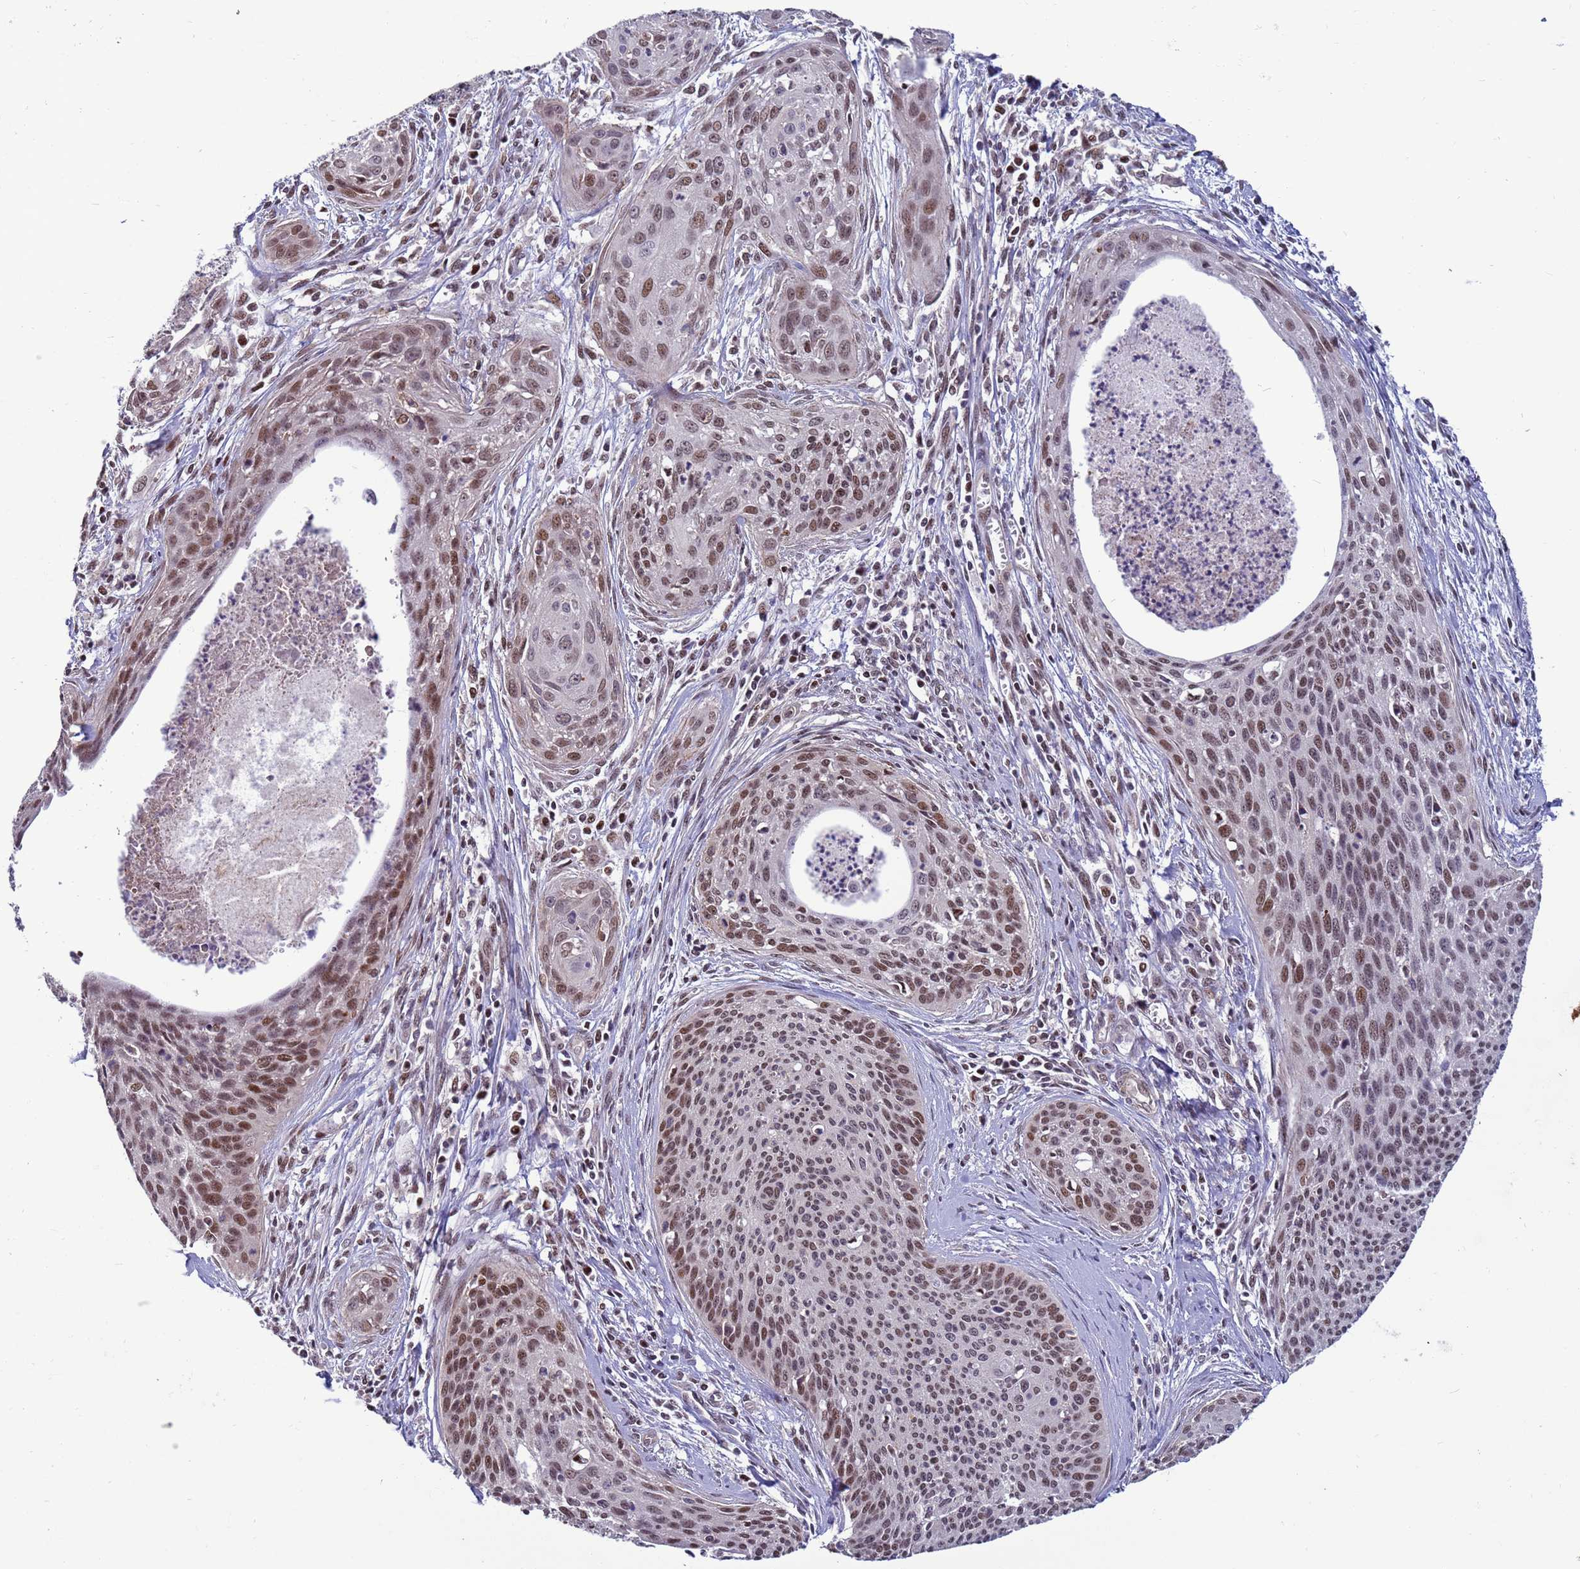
{"staining": {"intensity": "moderate", "quantity": ">75%", "location": "nuclear"}, "tissue": "cervical cancer", "cell_type": "Tumor cells", "image_type": "cancer", "snomed": [{"axis": "morphology", "description": "Squamous cell carcinoma, NOS"}, {"axis": "topography", "description": "Cervix"}], "caption": "The image displays a brown stain indicating the presence of a protein in the nuclear of tumor cells in squamous cell carcinoma (cervical).", "gene": "NSL1", "patient": {"sex": "female", "age": 55}}